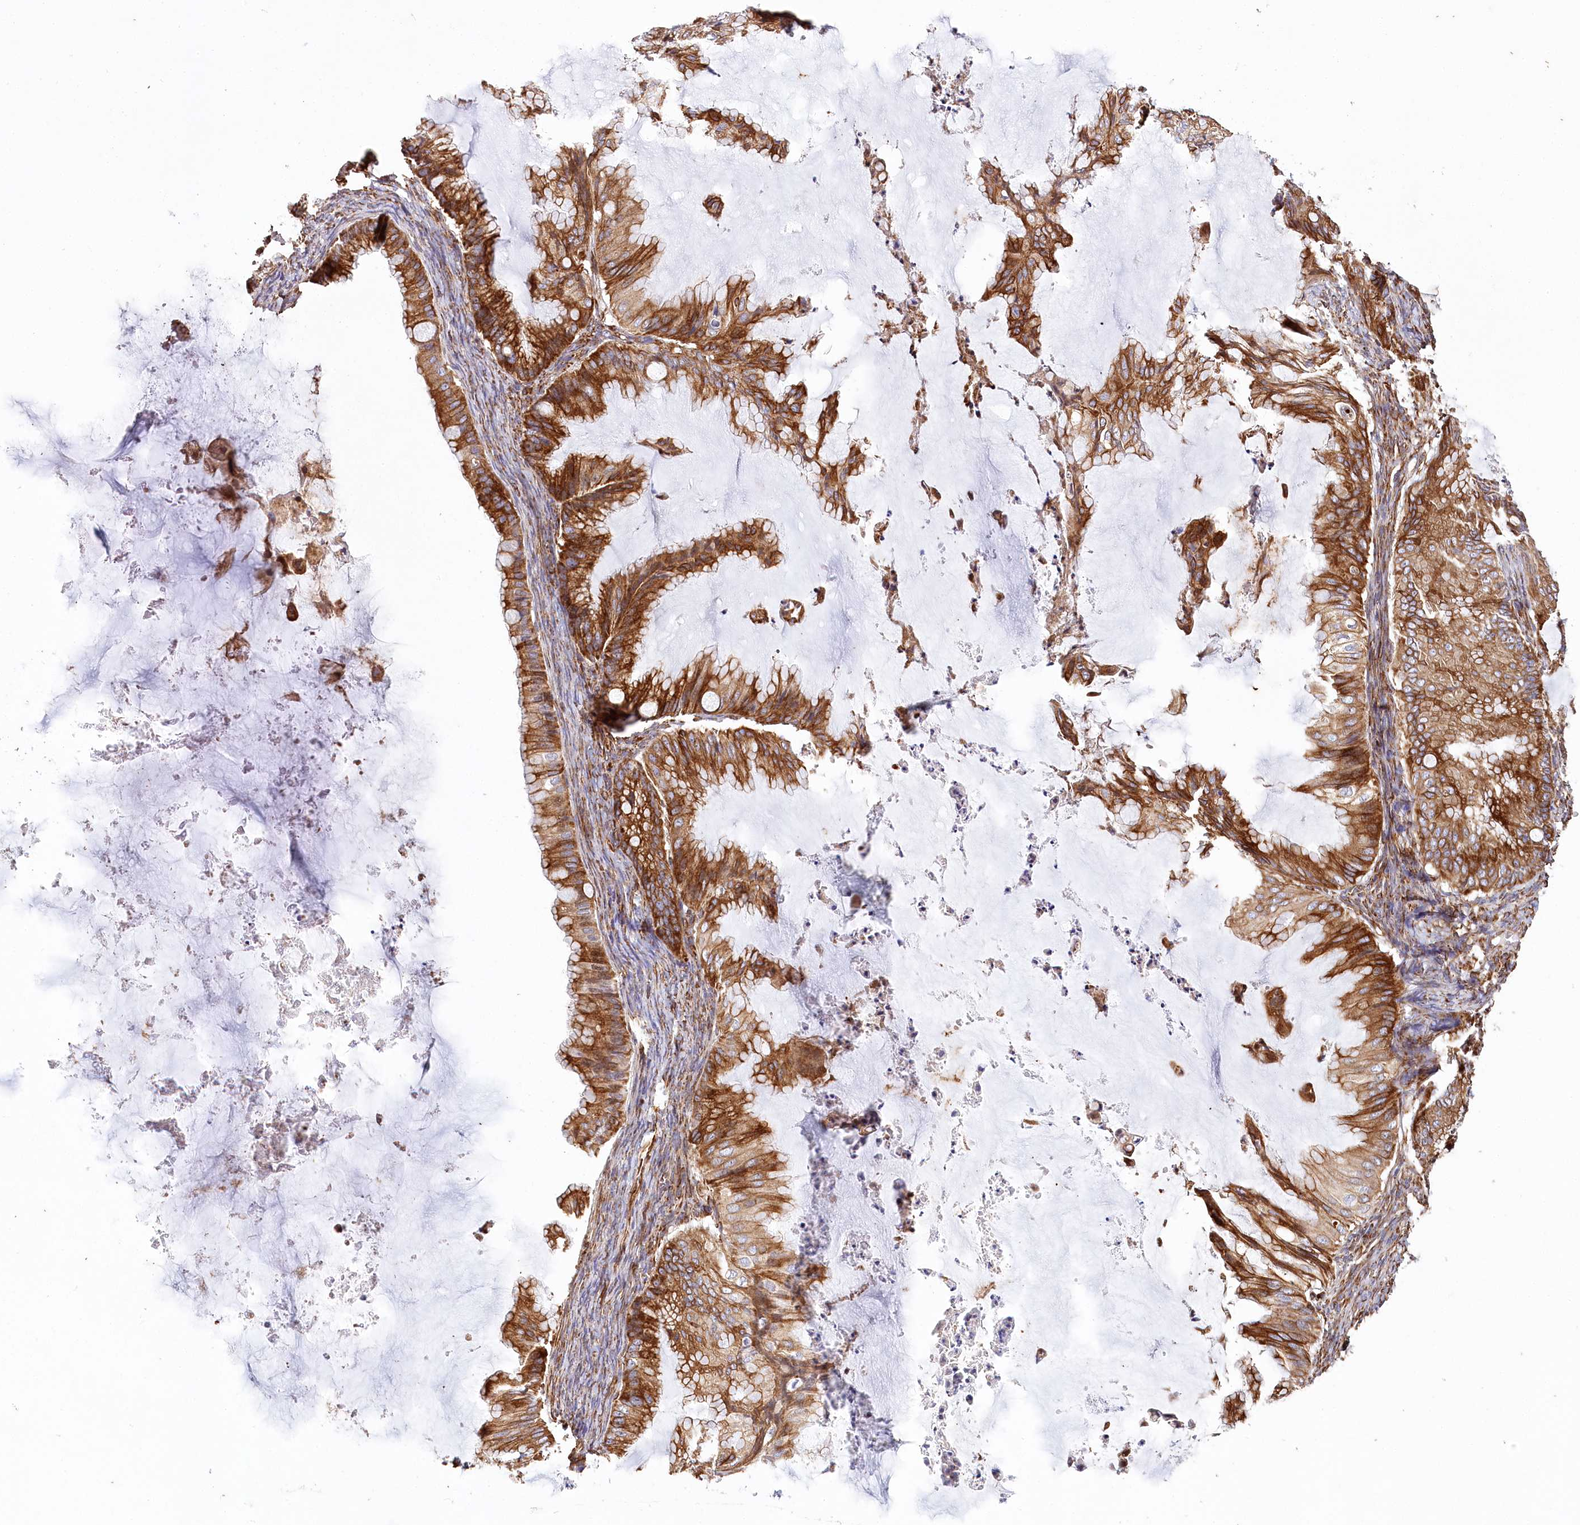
{"staining": {"intensity": "strong", "quantity": ">75%", "location": "cytoplasmic/membranous"}, "tissue": "ovarian cancer", "cell_type": "Tumor cells", "image_type": "cancer", "snomed": [{"axis": "morphology", "description": "Cystadenocarcinoma, mucinous, NOS"}, {"axis": "topography", "description": "Ovary"}], "caption": "IHC histopathology image of ovarian cancer stained for a protein (brown), which exhibits high levels of strong cytoplasmic/membranous expression in approximately >75% of tumor cells.", "gene": "THUMPD3", "patient": {"sex": "female", "age": 71}}